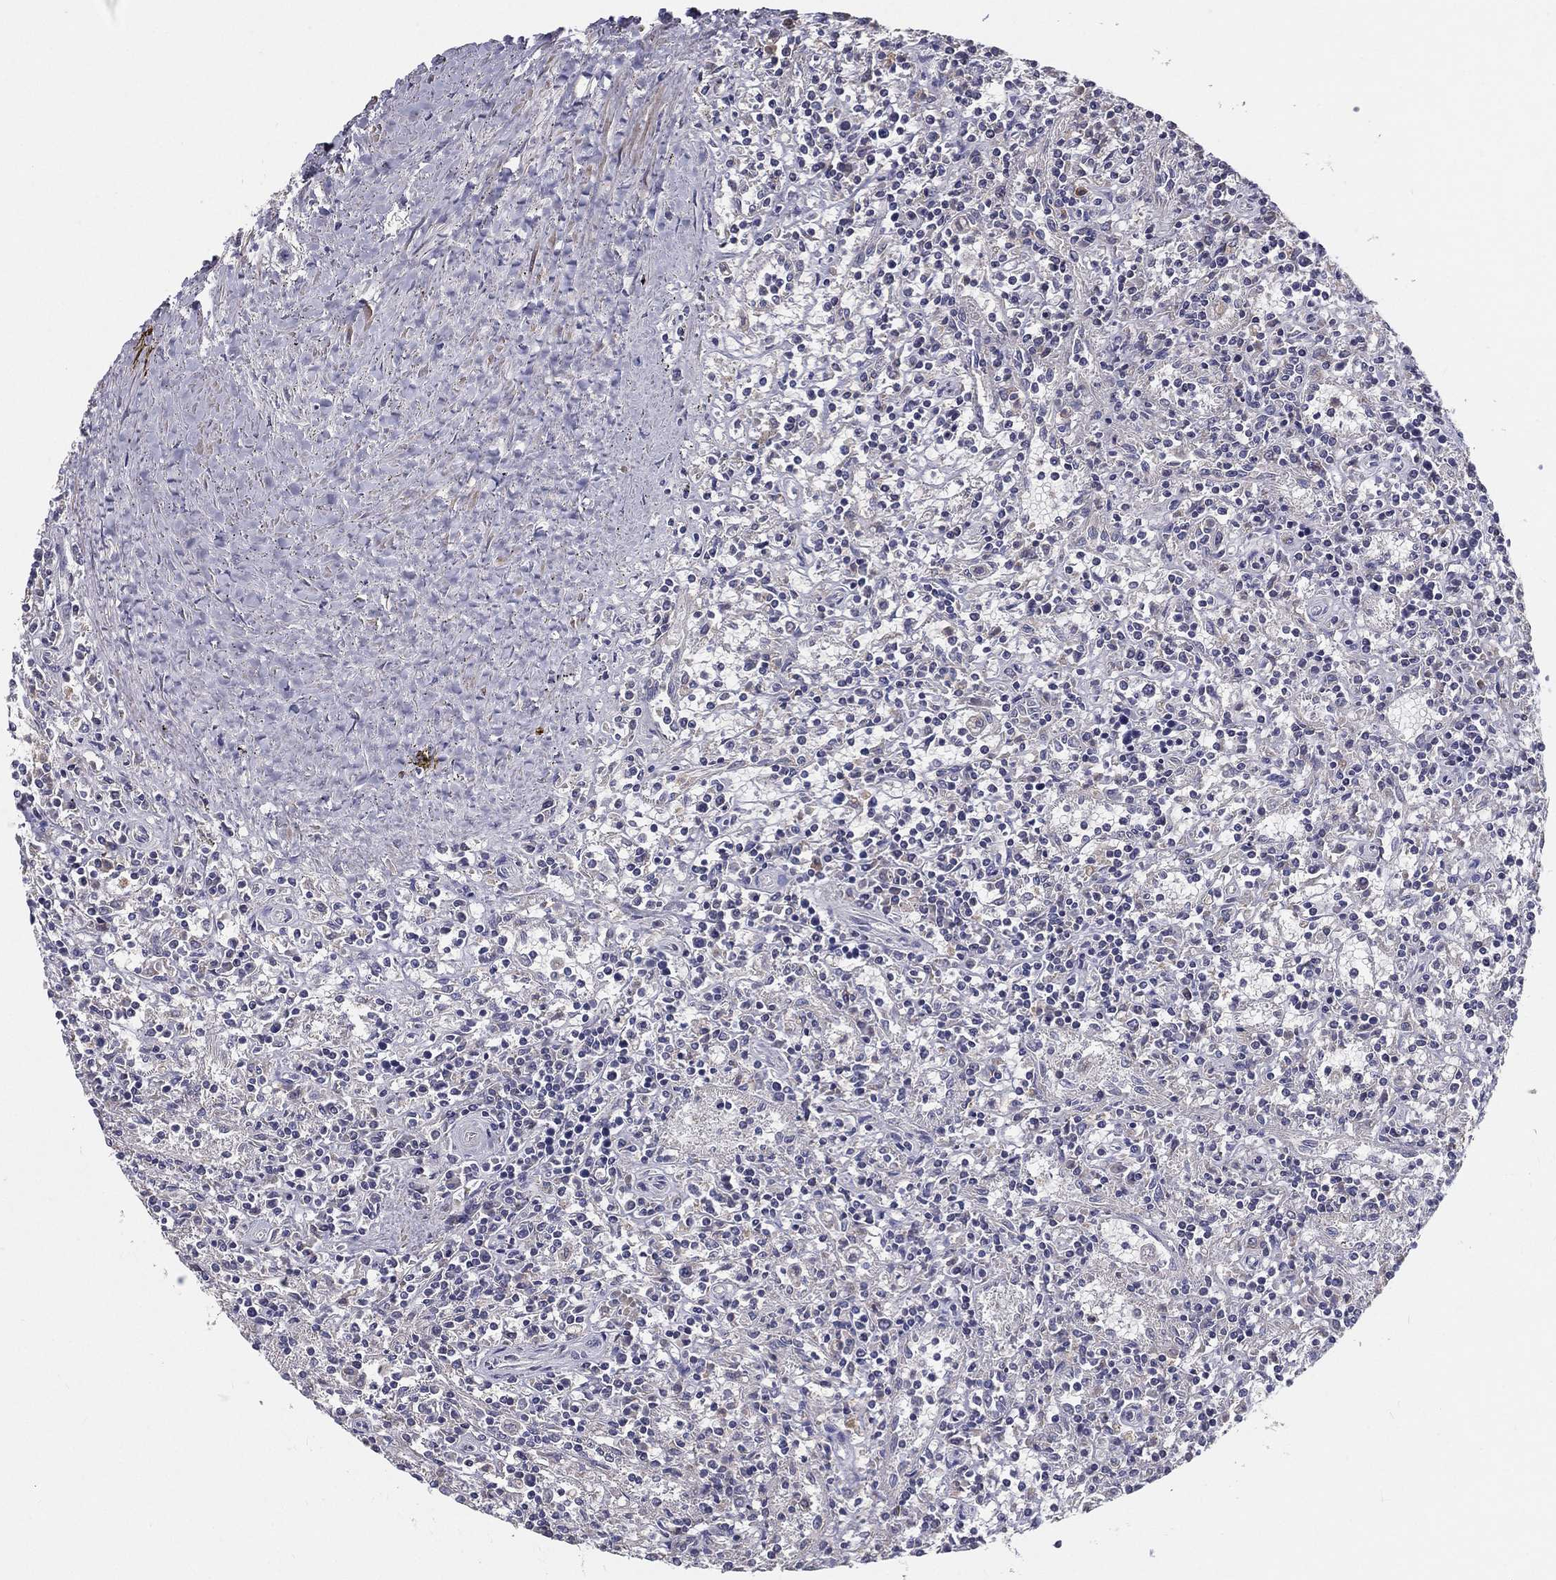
{"staining": {"intensity": "negative", "quantity": "none", "location": "none"}, "tissue": "lymphoma", "cell_type": "Tumor cells", "image_type": "cancer", "snomed": [{"axis": "morphology", "description": "Malignant lymphoma, non-Hodgkin's type, Low grade"}, {"axis": "topography", "description": "Spleen"}], "caption": "Low-grade malignant lymphoma, non-Hodgkin's type stained for a protein using IHC demonstrates no positivity tumor cells.", "gene": "PCSK1", "patient": {"sex": "male", "age": 62}}